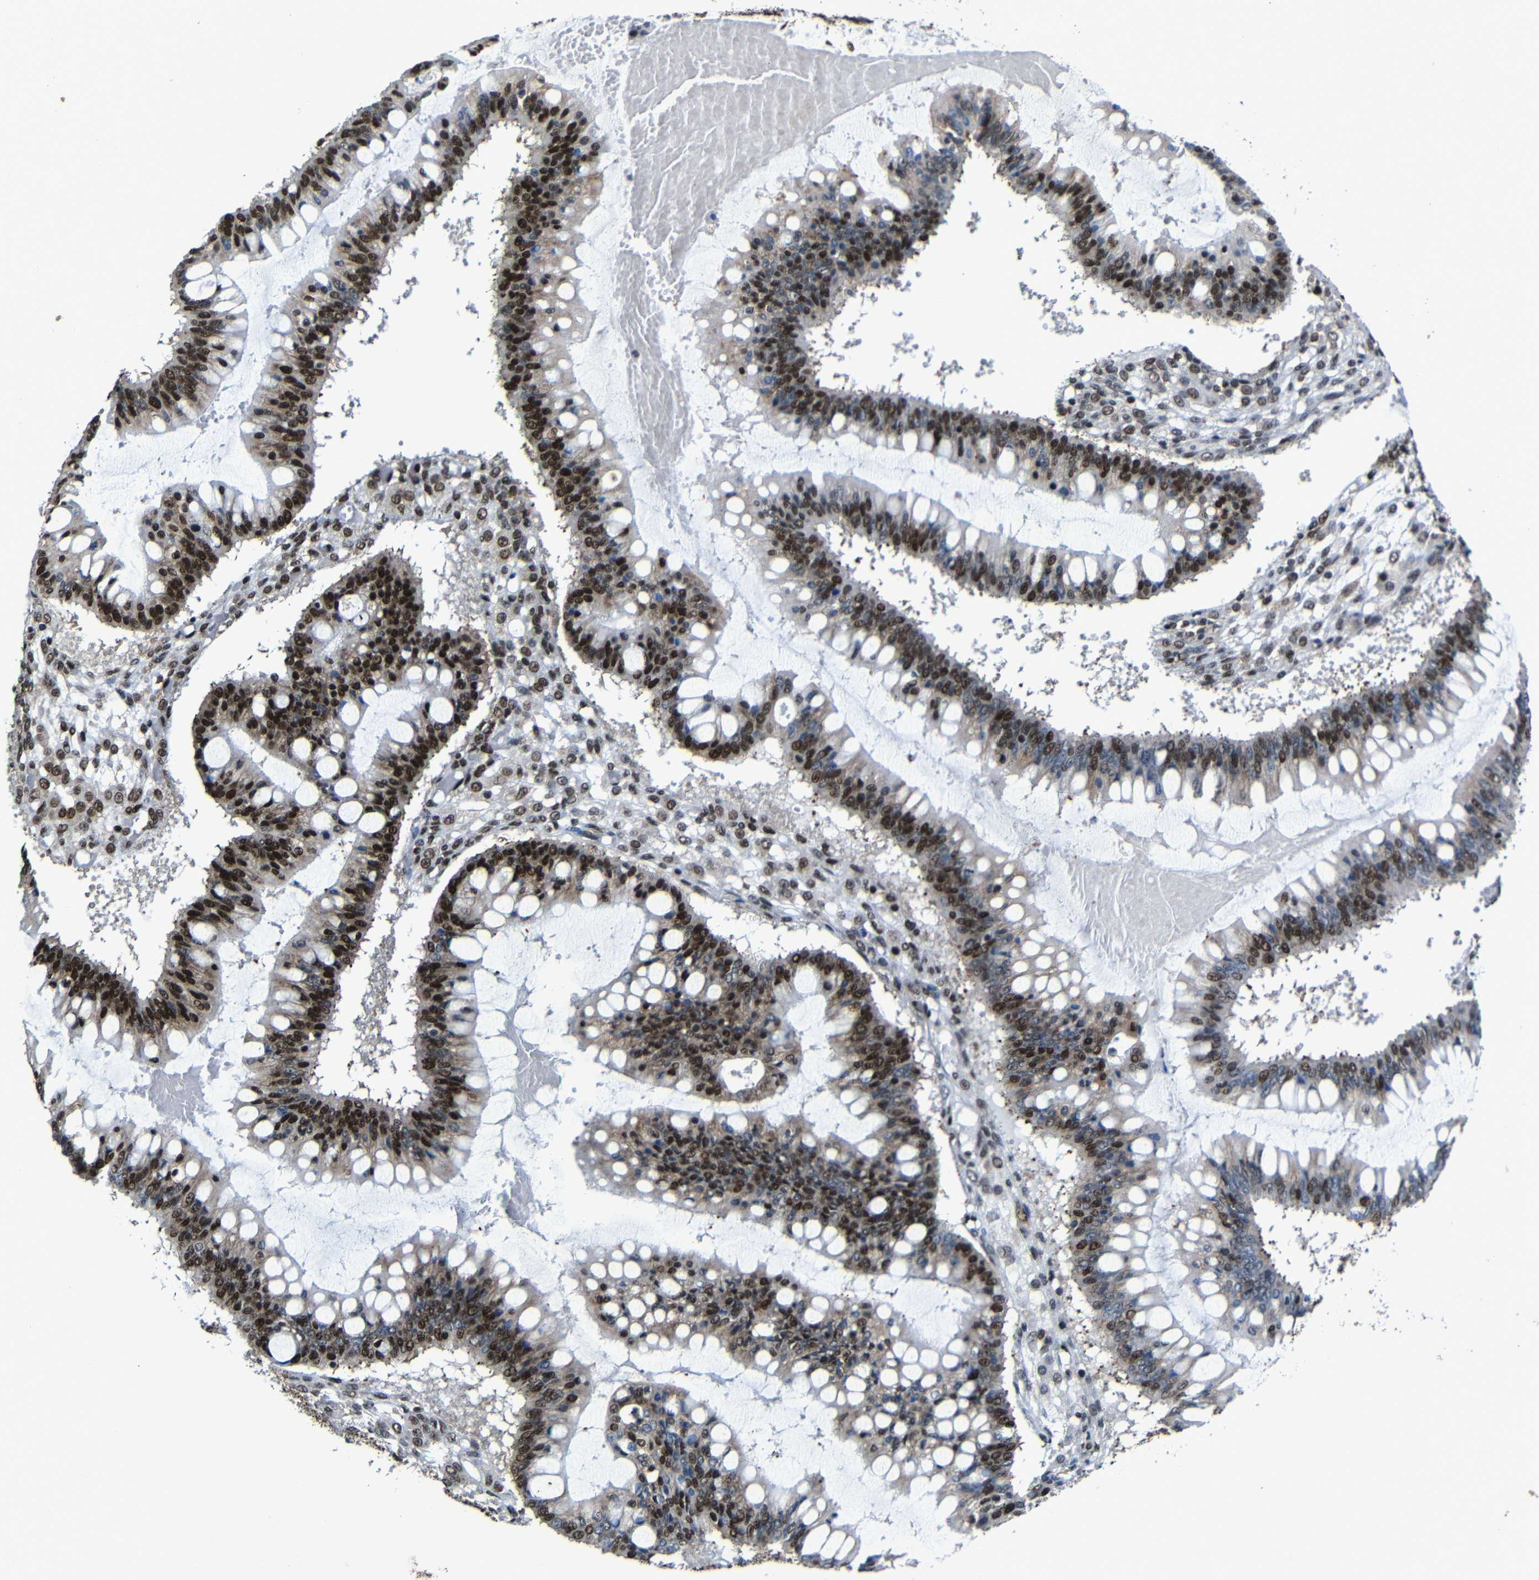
{"staining": {"intensity": "strong", "quantity": "25%-75%", "location": "nuclear"}, "tissue": "ovarian cancer", "cell_type": "Tumor cells", "image_type": "cancer", "snomed": [{"axis": "morphology", "description": "Cystadenocarcinoma, mucinous, NOS"}, {"axis": "topography", "description": "Ovary"}], "caption": "Ovarian cancer stained for a protein reveals strong nuclear positivity in tumor cells. (Stains: DAB in brown, nuclei in blue, Microscopy: brightfield microscopy at high magnification).", "gene": "PTBP1", "patient": {"sex": "female", "age": 73}}